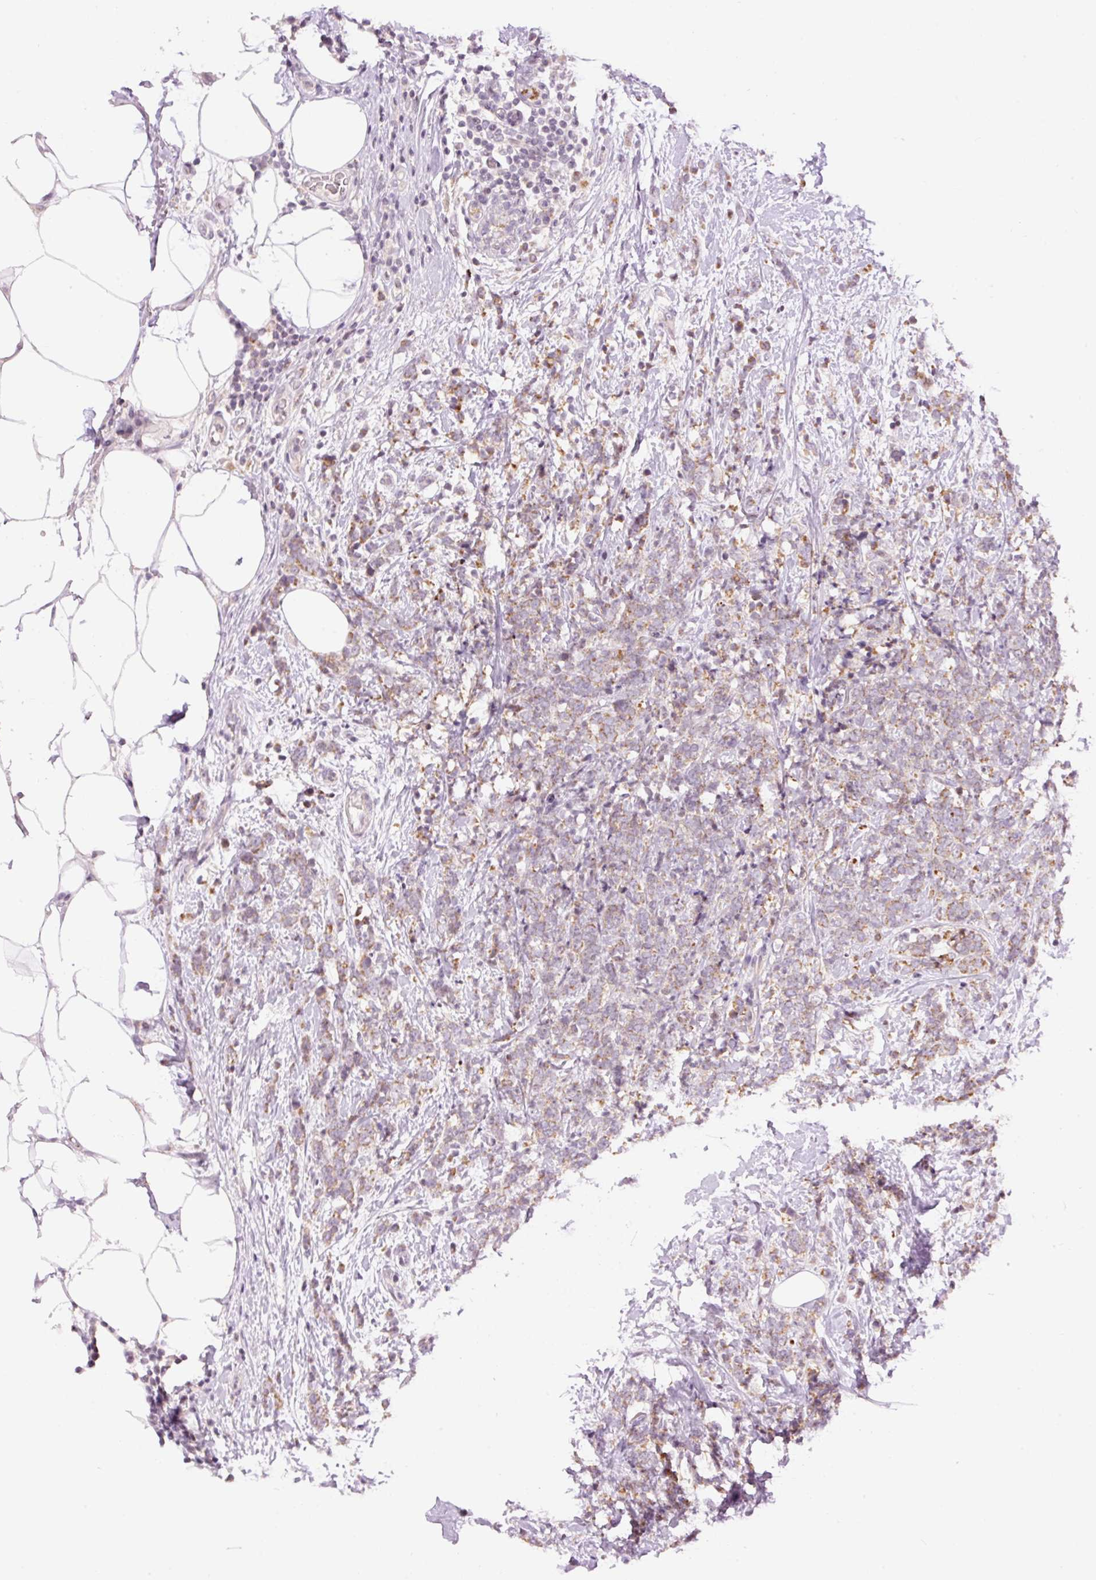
{"staining": {"intensity": "weak", "quantity": "25%-75%", "location": "cytoplasmic/membranous"}, "tissue": "breast cancer", "cell_type": "Tumor cells", "image_type": "cancer", "snomed": [{"axis": "morphology", "description": "Lobular carcinoma"}, {"axis": "topography", "description": "Breast"}], "caption": "Protein expression analysis of human breast lobular carcinoma reveals weak cytoplasmic/membranous staining in about 25%-75% of tumor cells.", "gene": "ABHD11", "patient": {"sex": "female", "age": 58}}